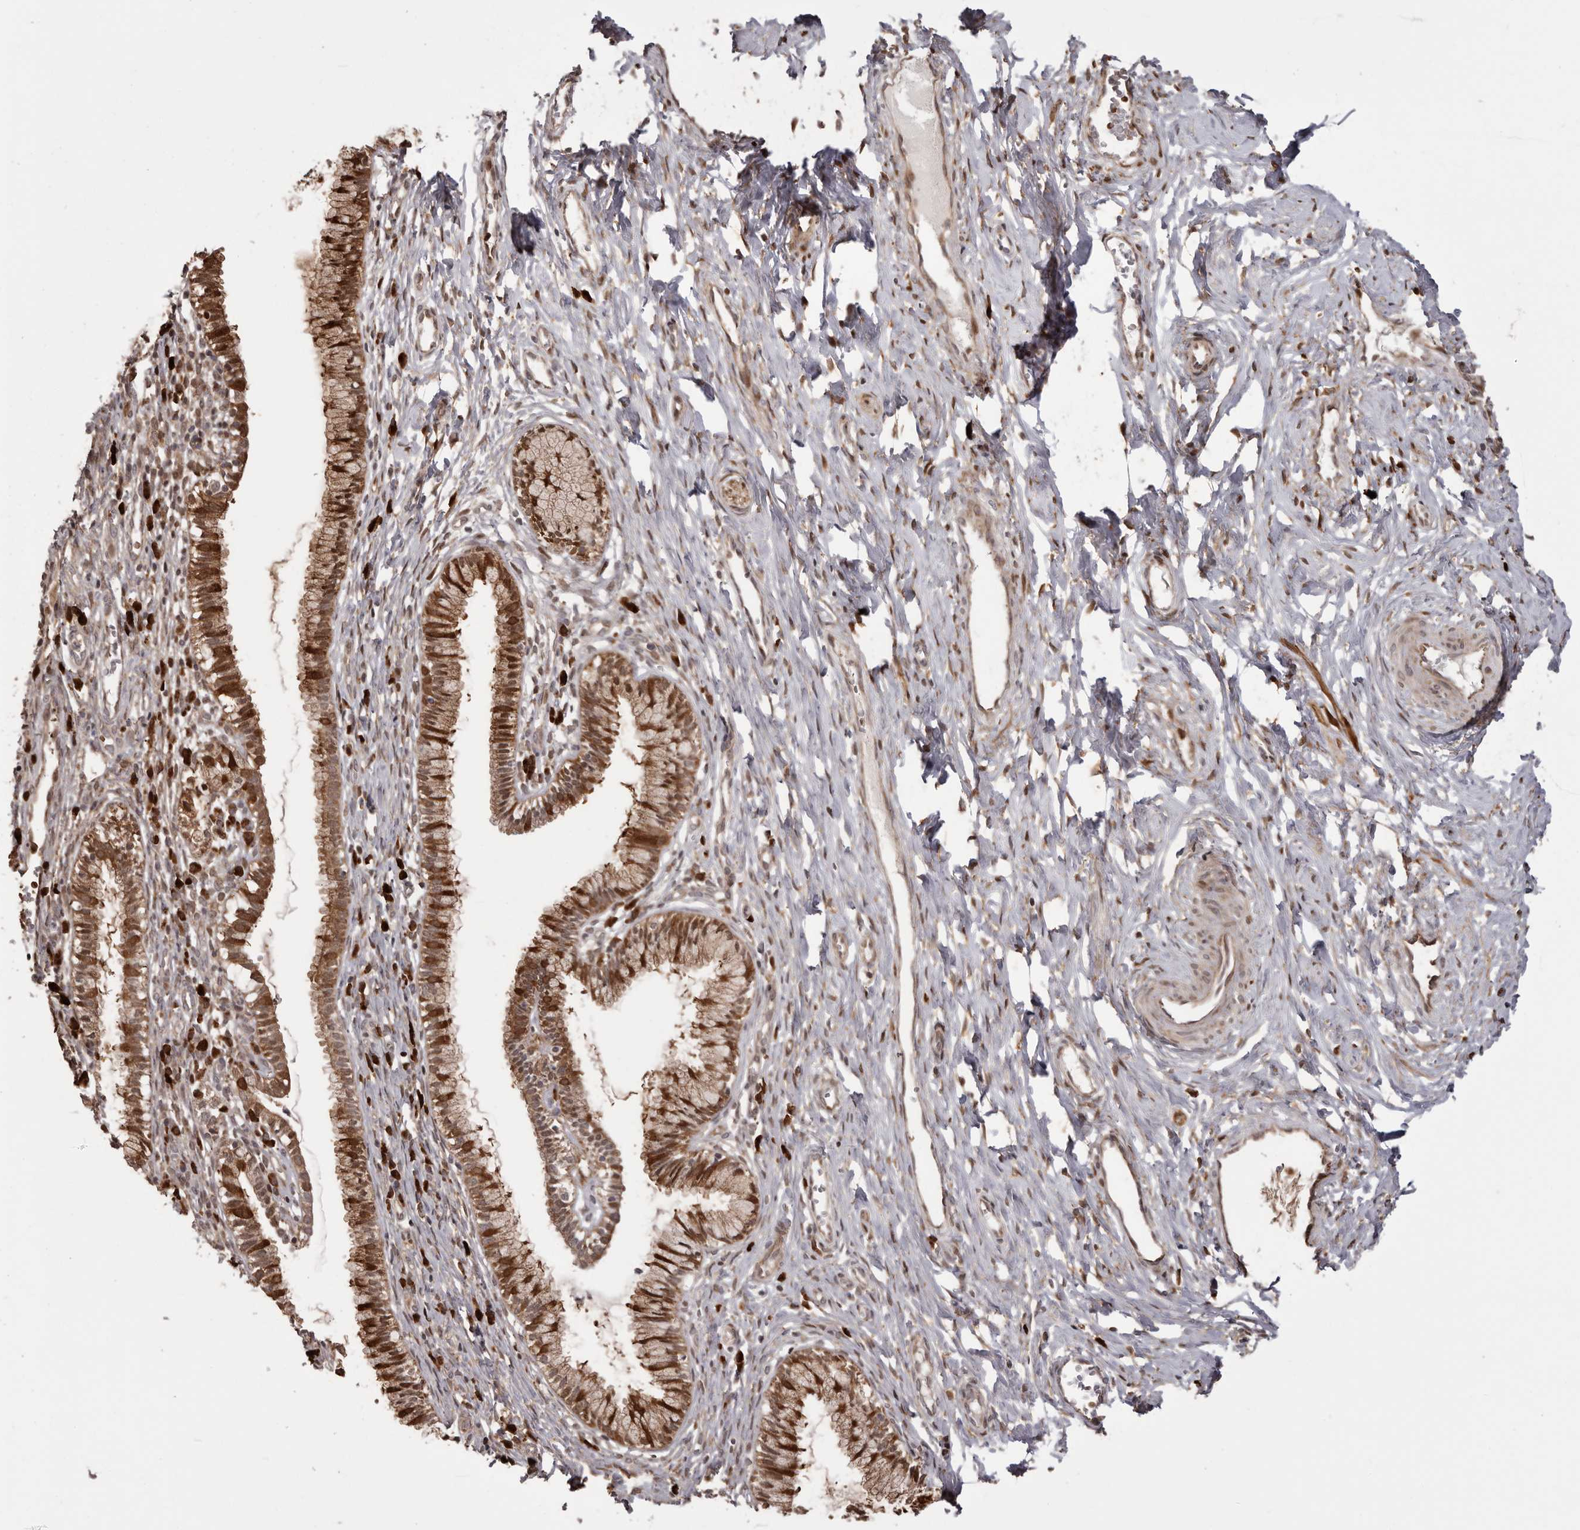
{"staining": {"intensity": "strong", "quantity": ">75%", "location": "cytoplasmic/membranous,nuclear"}, "tissue": "cervix", "cell_type": "Glandular cells", "image_type": "normal", "snomed": [{"axis": "morphology", "description": "Normal tissue, NOS"}, {"axis": "topography", "description": "Cervix"}], "caption": "Immunohistochemical staining of benign human cervix exhibits high levels of strong cytoplasmic/membranous,nuclear staining in about >75% of glandular cells. (Brightfield microscopy of DAB IHC at high magnification).", "gene": "GFOD1", "patient": {"sex": "female", "age": 27}}